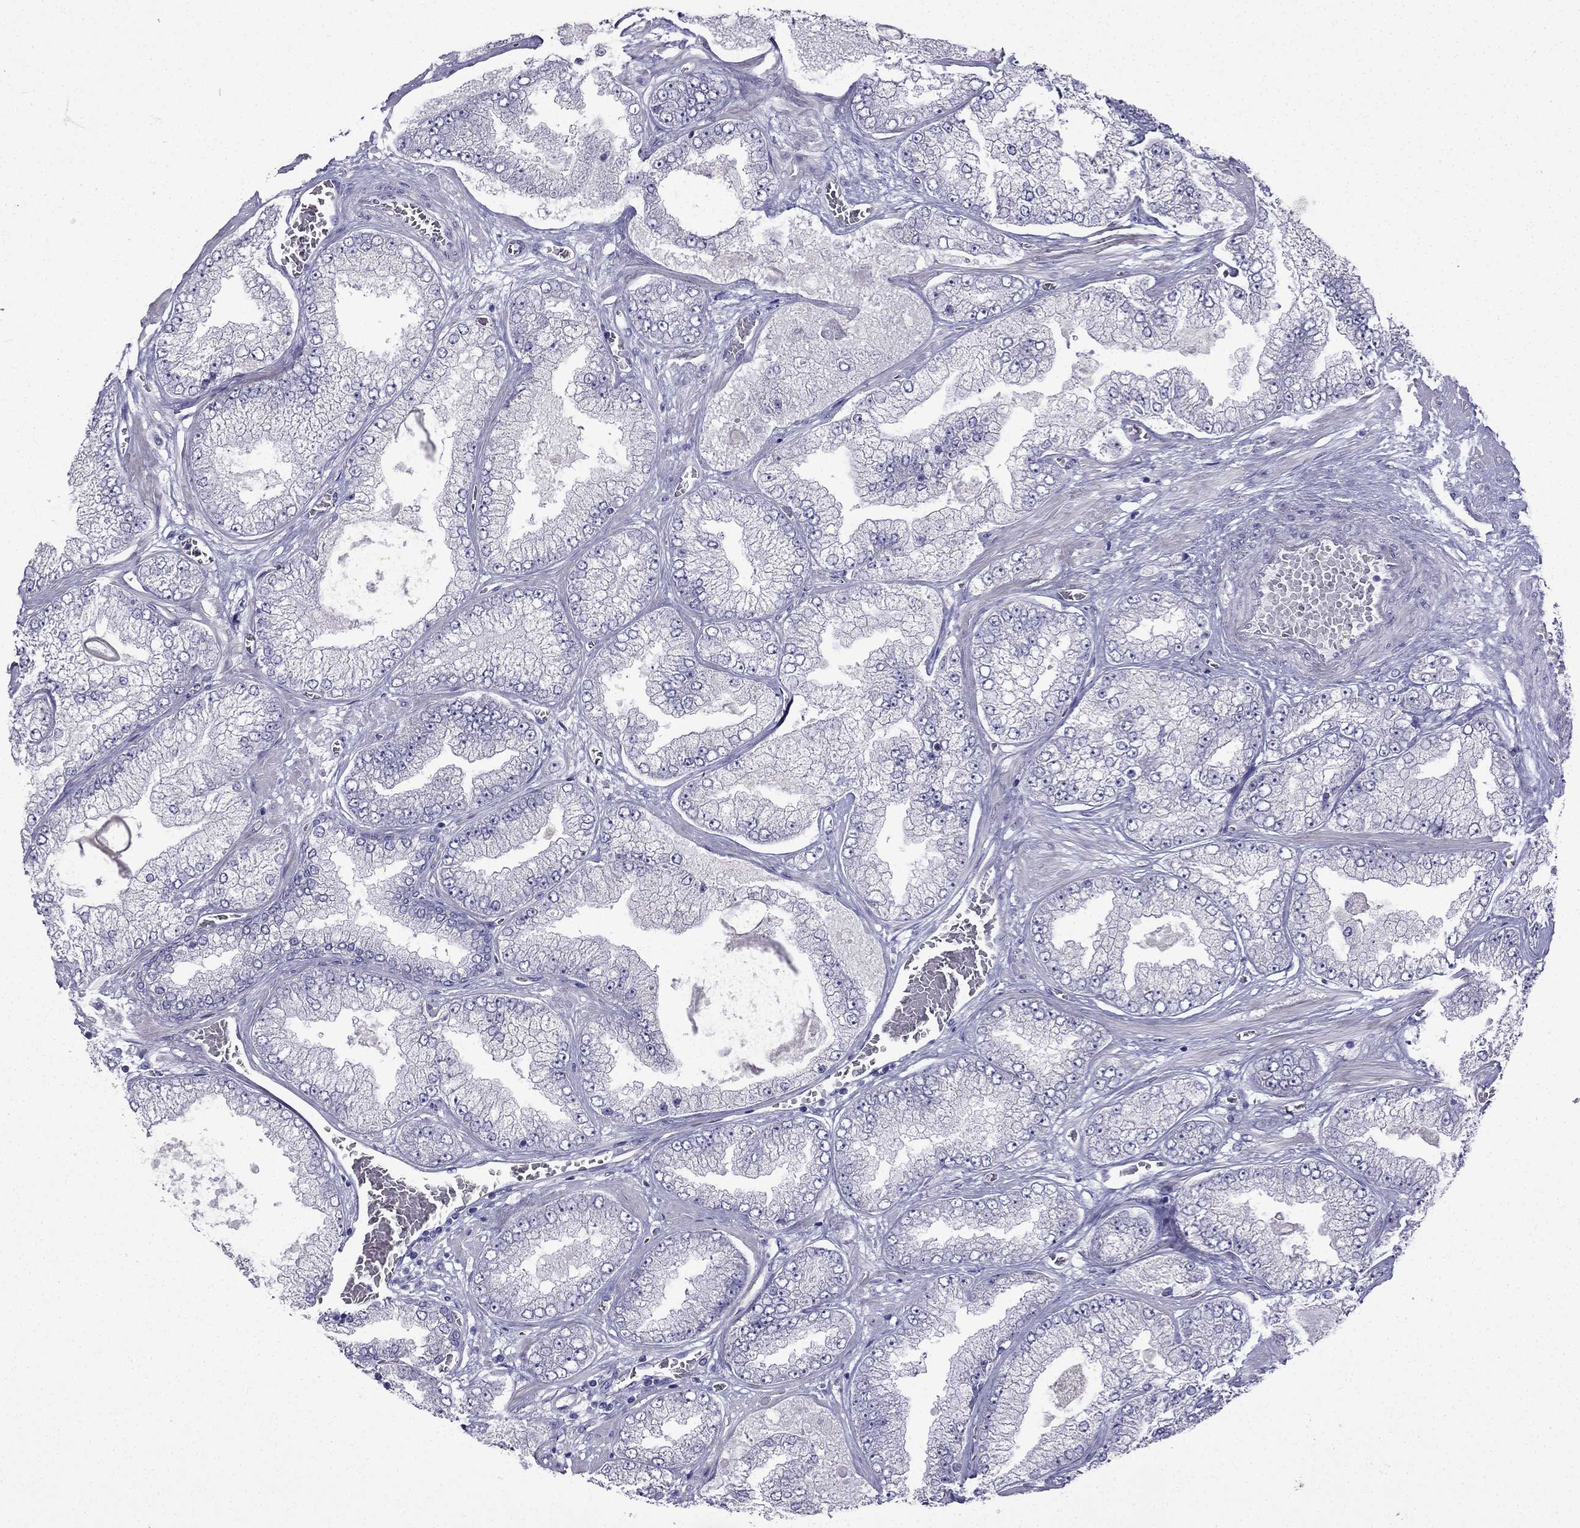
{"staining": {"intensity": "negative", "quantity": "none", "location": "none"}, "tissue": "prostate cancer", "cell_type": "Tumor cells", "image_type": "cancer", "snomed": [{"axis": "morphology", "description": "Adenocarcinoma, Low grade"}, {"axis": "topography", "description": "Prostate"}], "caption": "Prostate adenocarcinoma (low-grade) was stained to show a protein in brown. There is no significant staining in tumor cells. (DAB (3,3'-diaminobenzidine) immunohistochemistry, high magnification).", "gene": "UHRF1", "patient": {"sex": "male", "age": 57}}